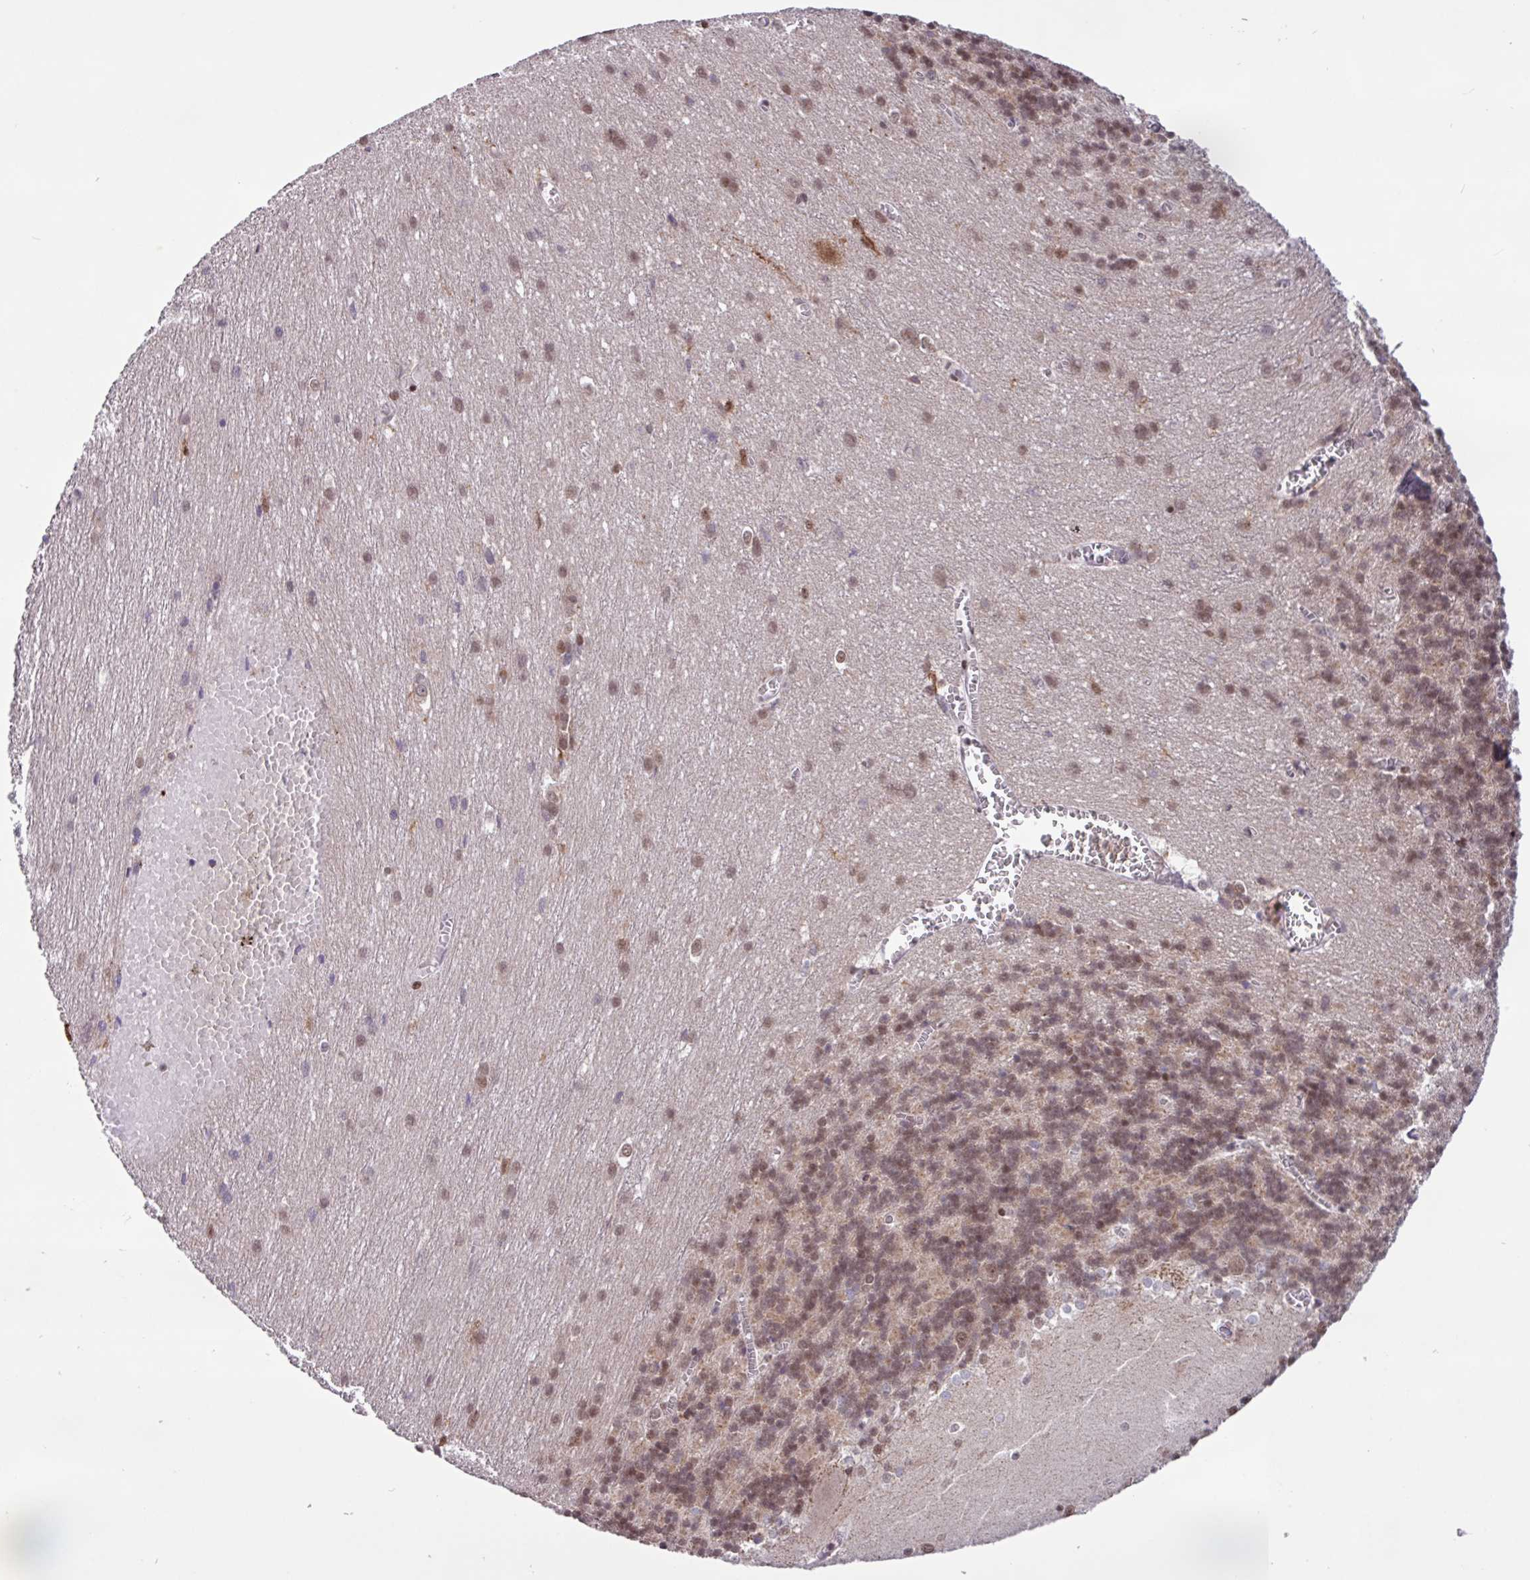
{"staining": {"intensity": "moderate", "quantity": "25%-75%", "location": "cytoplasmic/membranous,nuclear"}, "tissue": "cerebellum", "cell_type": "Cells in granular layer", "image_type": "normal", "snomed": [{"axis": "morphology", "description": "Normal tissue, NOS"}, {"axis": "topography", "description": "Cerebellum"}], "caption": "Immunohistochemical staining of benign cerebellum exhibits medium levels of moderate cytoplasmic/membranous,nuclear staining in about 25%-75% of cells in granular layer. Using DAB (brown) and hematoxylin (blue) stains, captured at high magnification using brightfield microscopy.", "gene": "BRD3", "patient": {"sex": "male", "age": 37}}